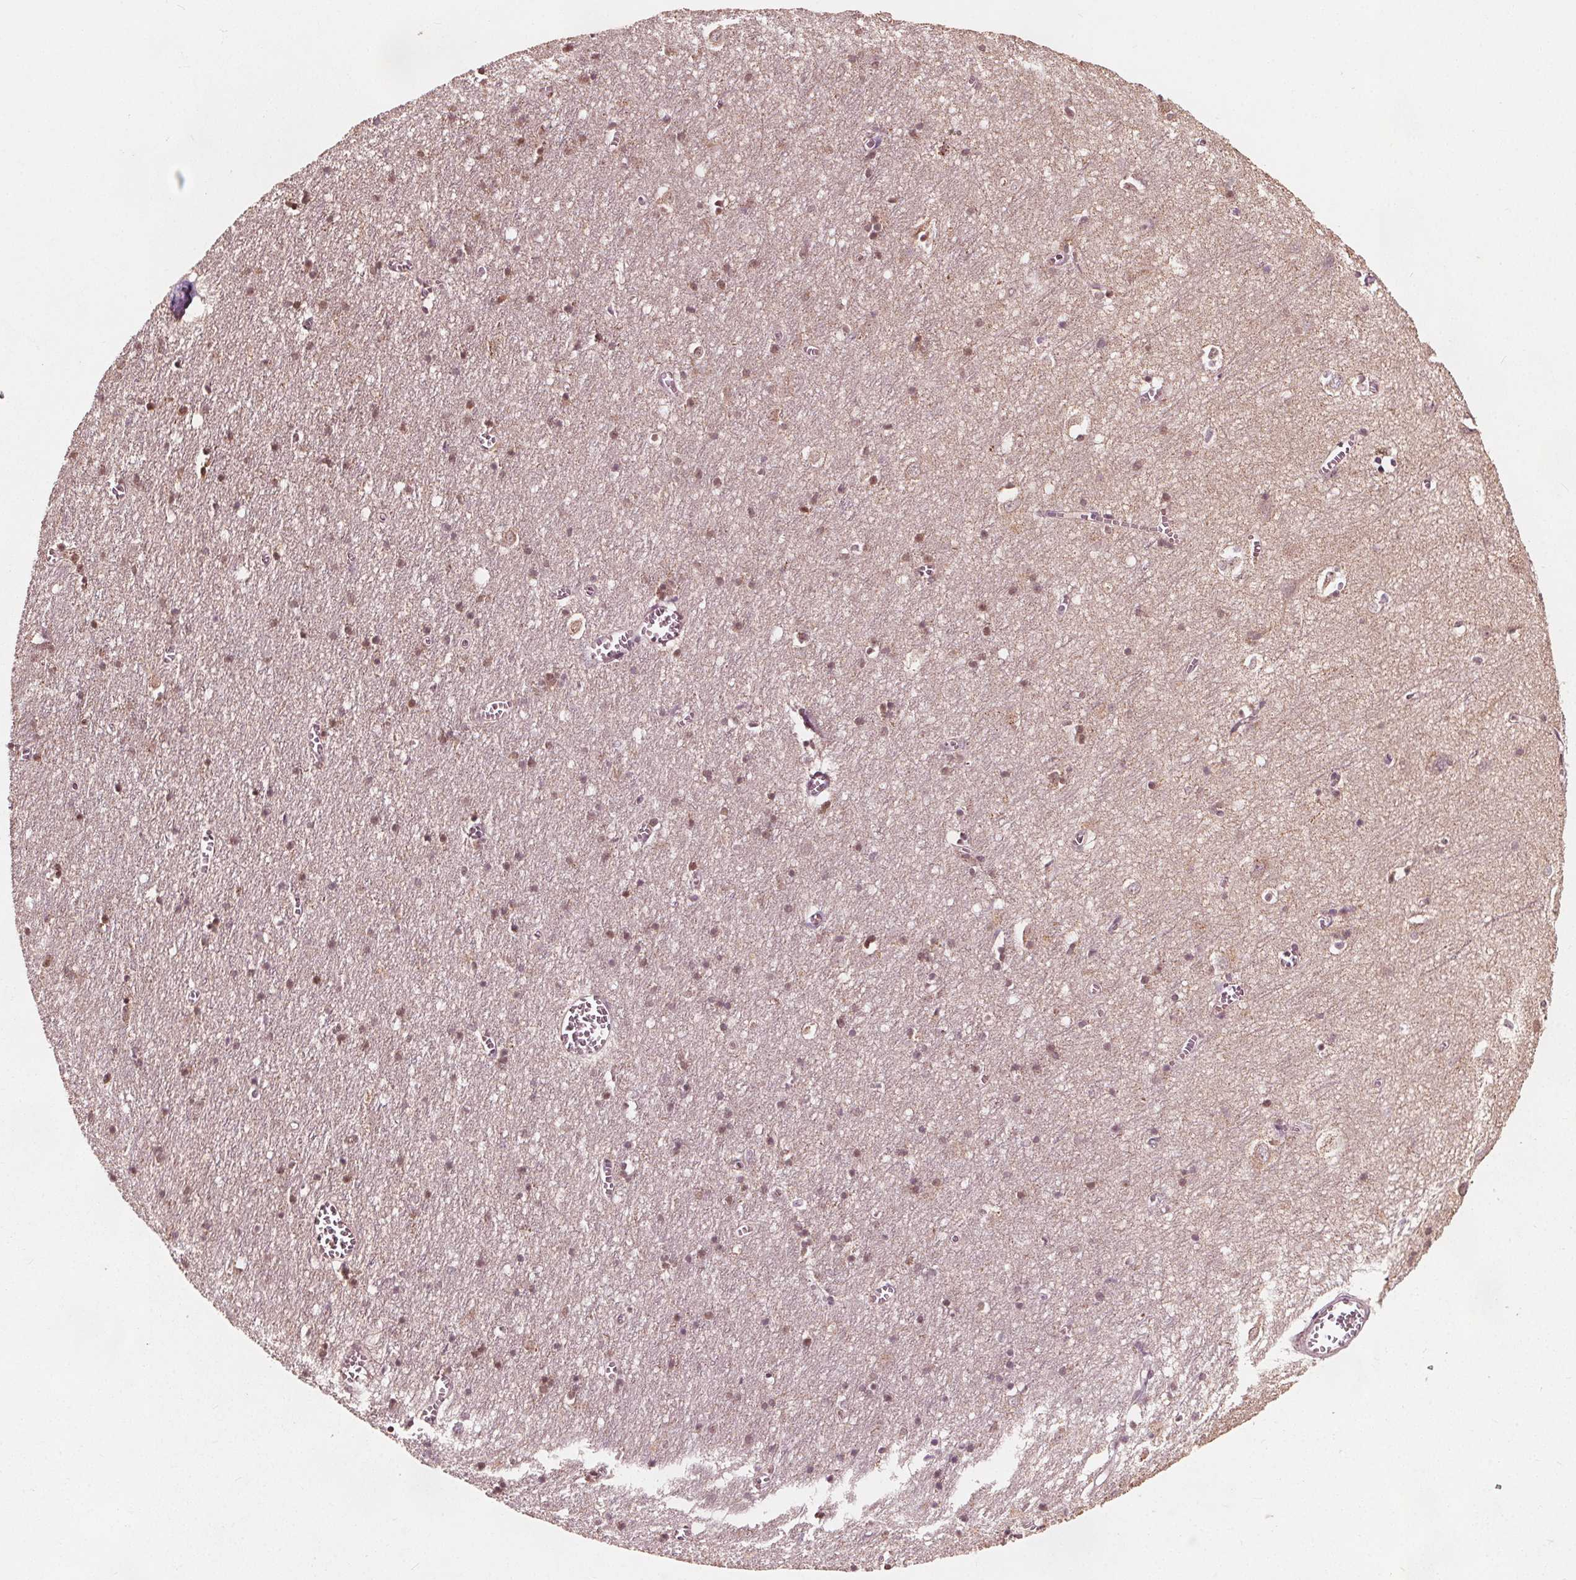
{"staining": {"intensity": "negative", "quantity": "none", "location": "none"}, "tissue": "cerebral cortex", "cell_type": "Endothelial cells", "image_type": "normal", "snomed": [{"axis": "morphology", "description": "Normal tissue, NOS"}, {"axis": "topography", "description": "Cerebral cortex"}], "caption": "The micrograph reveals no significant positivity in endothelial cells of cerebral cortex. (DAB immunohistochemistry (IHC) visualized using brightfield microscopy, high magnification).", "gene": "AIP", "patient": {"sex": "male", "age": 70}}